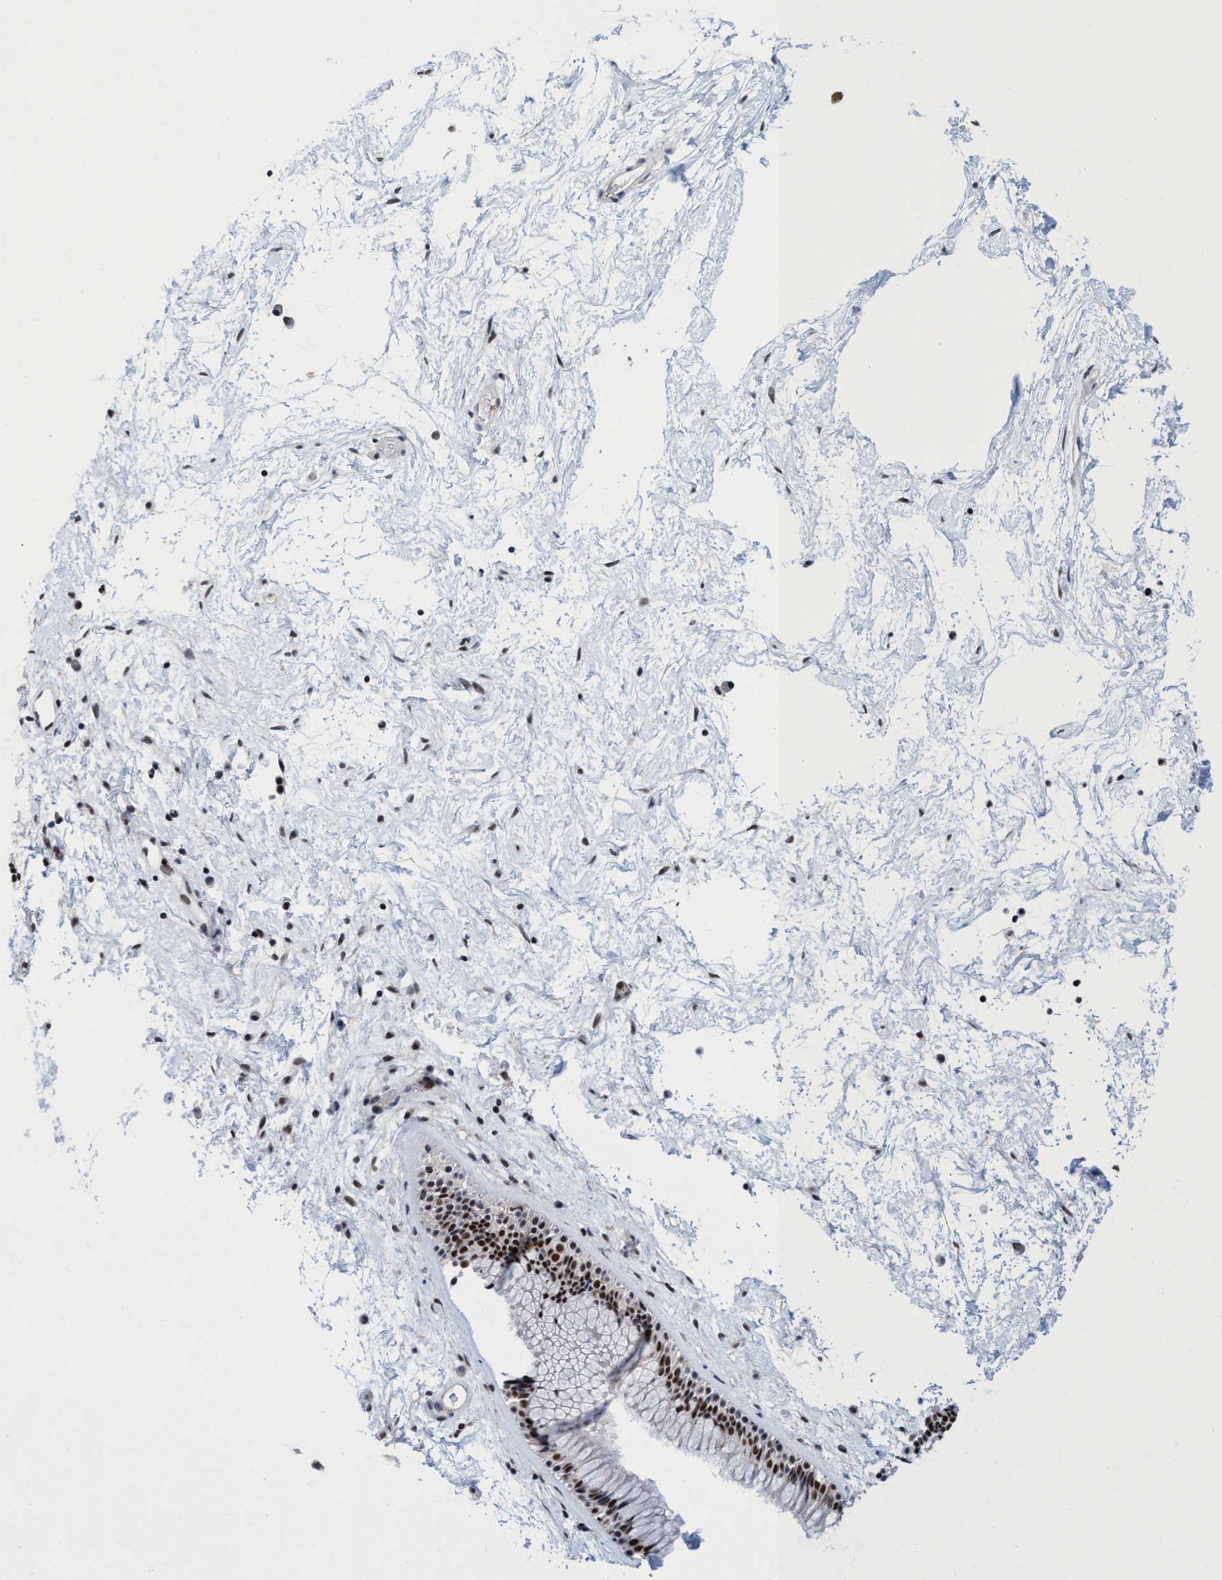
{"staining": {"intensity": "strong", "quantity": "25%-75%", "location": "nuclear"}, "tissue": "nasopharynx", "cell_type": "Respiratory epithelial cells", "image_type": "normal", "snomed": [{"axis": "morphology", "description": "Normal tissue, NOS"}, {"axis": "morphology", "description": "Inflammation, NOS"}, {"axis": "topography", "description": "Nasopharynx"}], "caption": "High-magnification brightfield microscopy of normal nasopharynx stained with DAB (brown) and counterstained with hematoxylin (blue). respiratory epithelial cells exhibit strong nuclear staining is identified in about25%-75% of cells.", "gene": "C9orf78", "patient": {"sex": "male", "age": 48}}